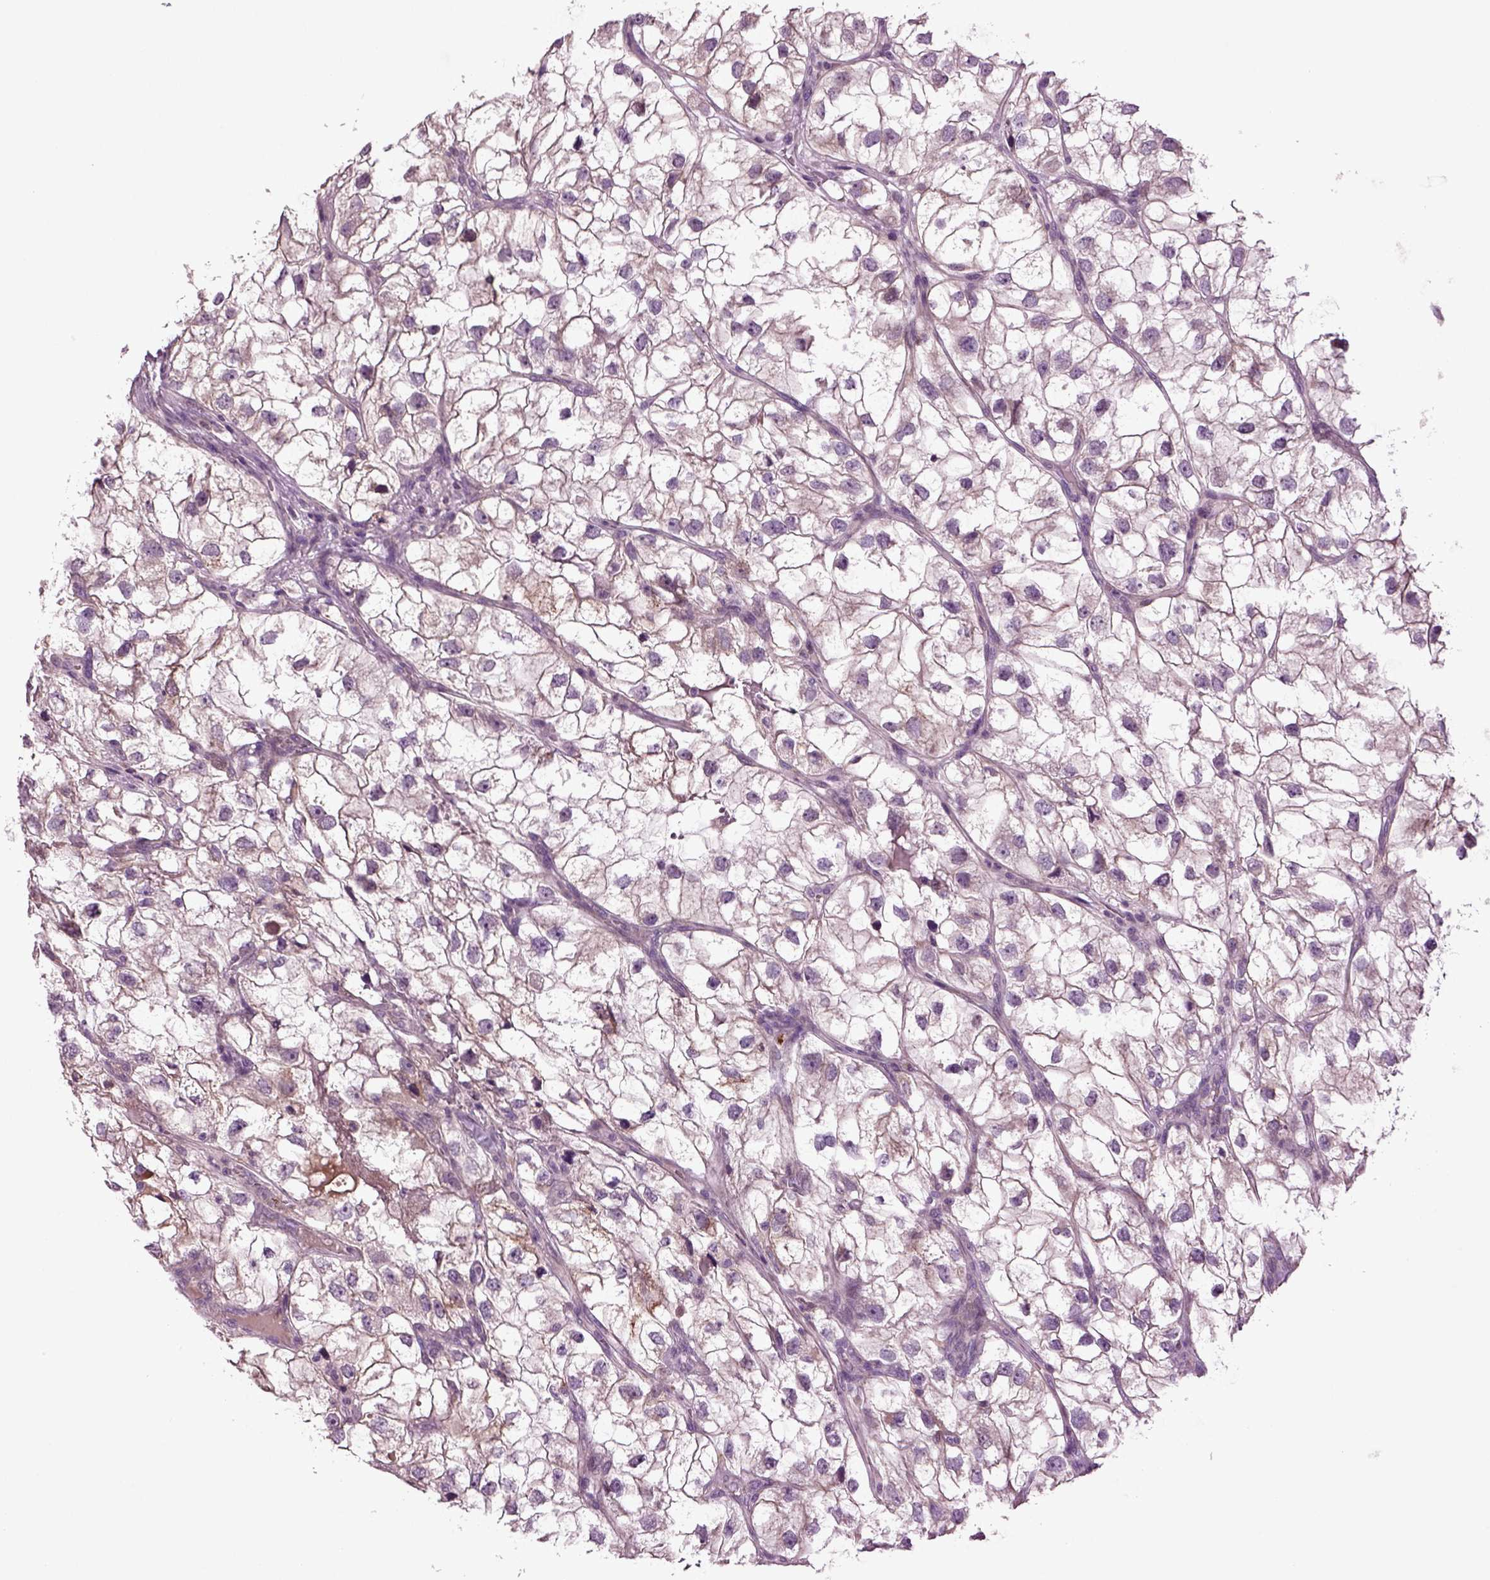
{"staining": {"intensity": "moderate", "quantity": "<25%", "location": "cytoplasmic/membranous"}, "tissue": "renal cancer", "cell_type": "Tumor cells", "image_type": "cancer", "snomed": [{"axis": "morphology", "description": "Adenocarcinoma, NOS"}, {"axis": "topography", "description": "Kidney"}], "caption": "Tumor cells demonstrate moderate cytoplasmic/membranous positivity in about <25% of cells in adenocarcinoma (renal).", "gene": "SLC17A6", "patient": {"sex": "male", "age": 59}}